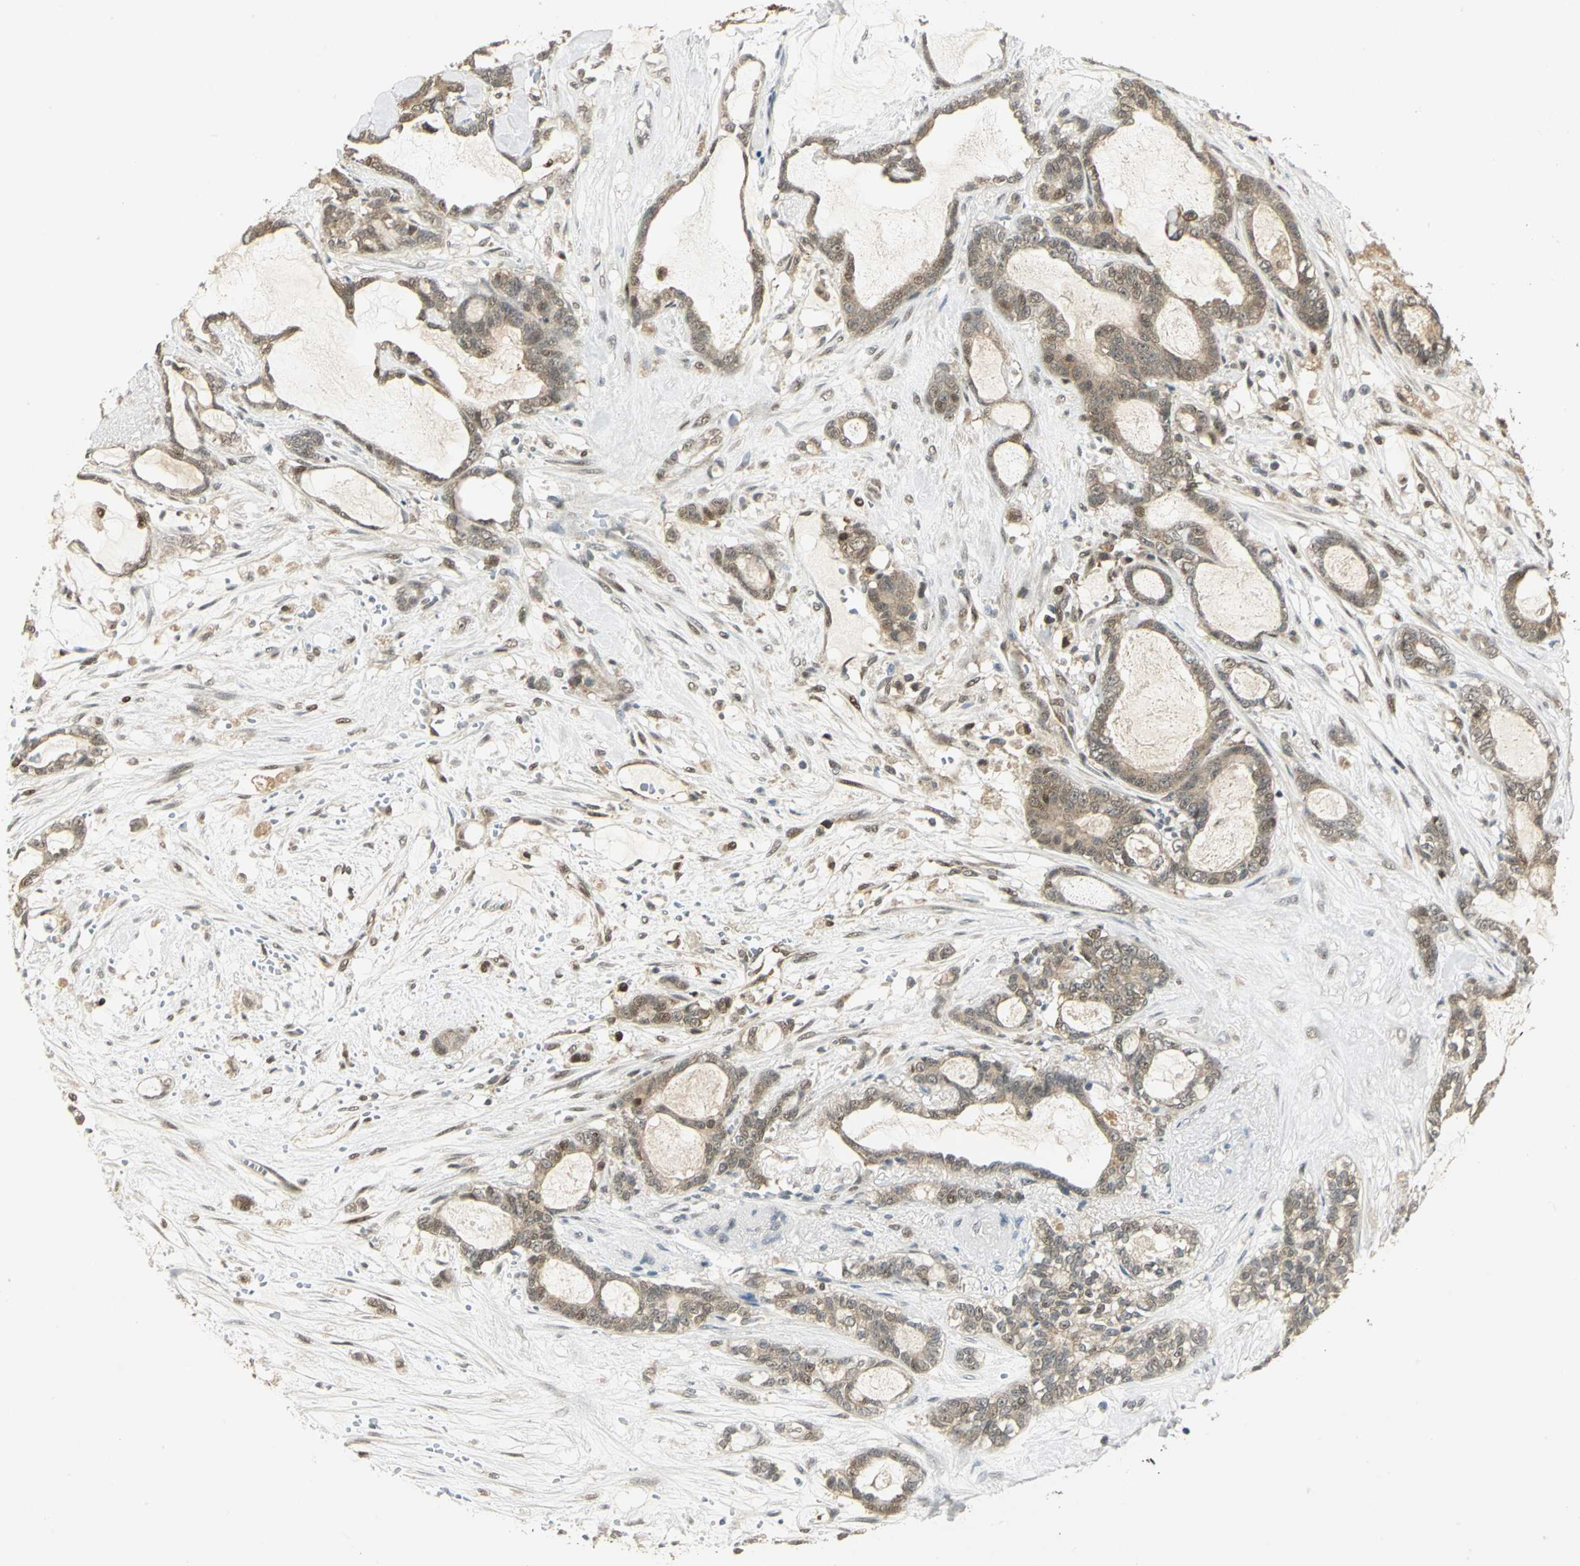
{"staining": {"intensity": "moderate", "quantity": ">75%", "location": "cytoplasmic/membranous"}, "tissue": "pancreatic cancer", "cell_type": "Tumor cells", "image_type": "cancer", "snomed": [{"axis": "morphology", "description": "Adenocarcinoma, NOS"}, {"axis": "topography", "description": "Pancreas"}], "caption": "A medium amount of moderate cytoplasmic/membranous positivity is identified in about >75% of tumor cells in adenocarcinoma (pancreatic) tissue. Using DAB (3,3'-diaminobenzidine) (brown) and hematoxylin (blue) stains, captured at high magnification using brightfield microscopy.", "gene": "PSMC4", "patient": {"sex": "female", "age": 73}}